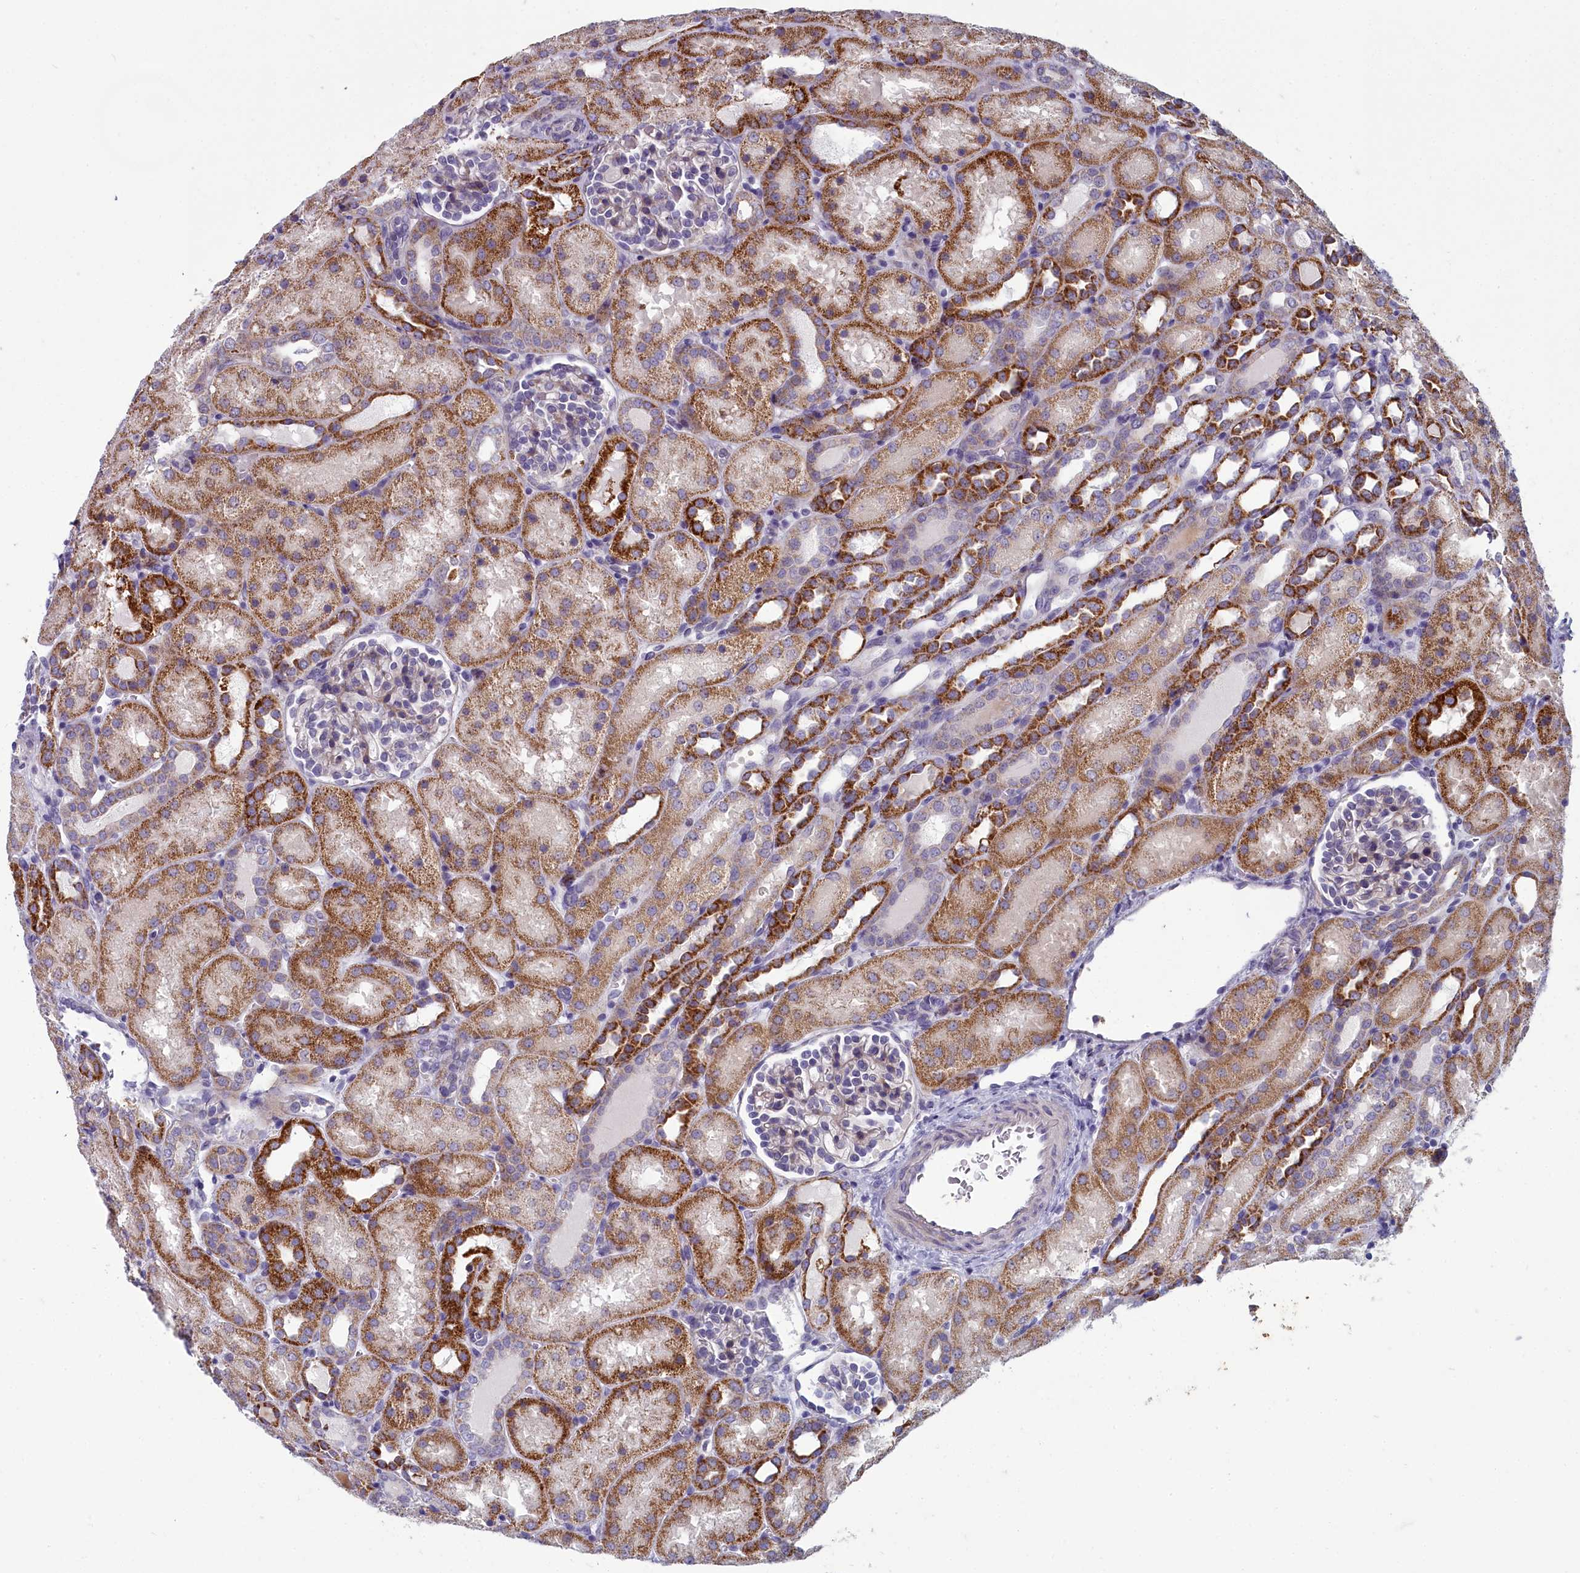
{"staining": {"intensity": "negative", "quantity": "none", "location": "none"}, "tissue": "kidney", "cell_type": "Cells in glomeruli", "image_type": "normal", "snomed": [{"axis": "morphology", "description": "Normal tissue, NOS"}, {"axis": "topography", "description": "Kidney"}], "caption": "Immunohistochemical staining of normal kidney reveals no significant positivity in cells in glomeruli. (DAB immunohistochemistry (IHC) visualized using brightfield microscopy, high magnification).", "gene": "INSYN2A", "patient": {"sex": "male", "age": 1}}